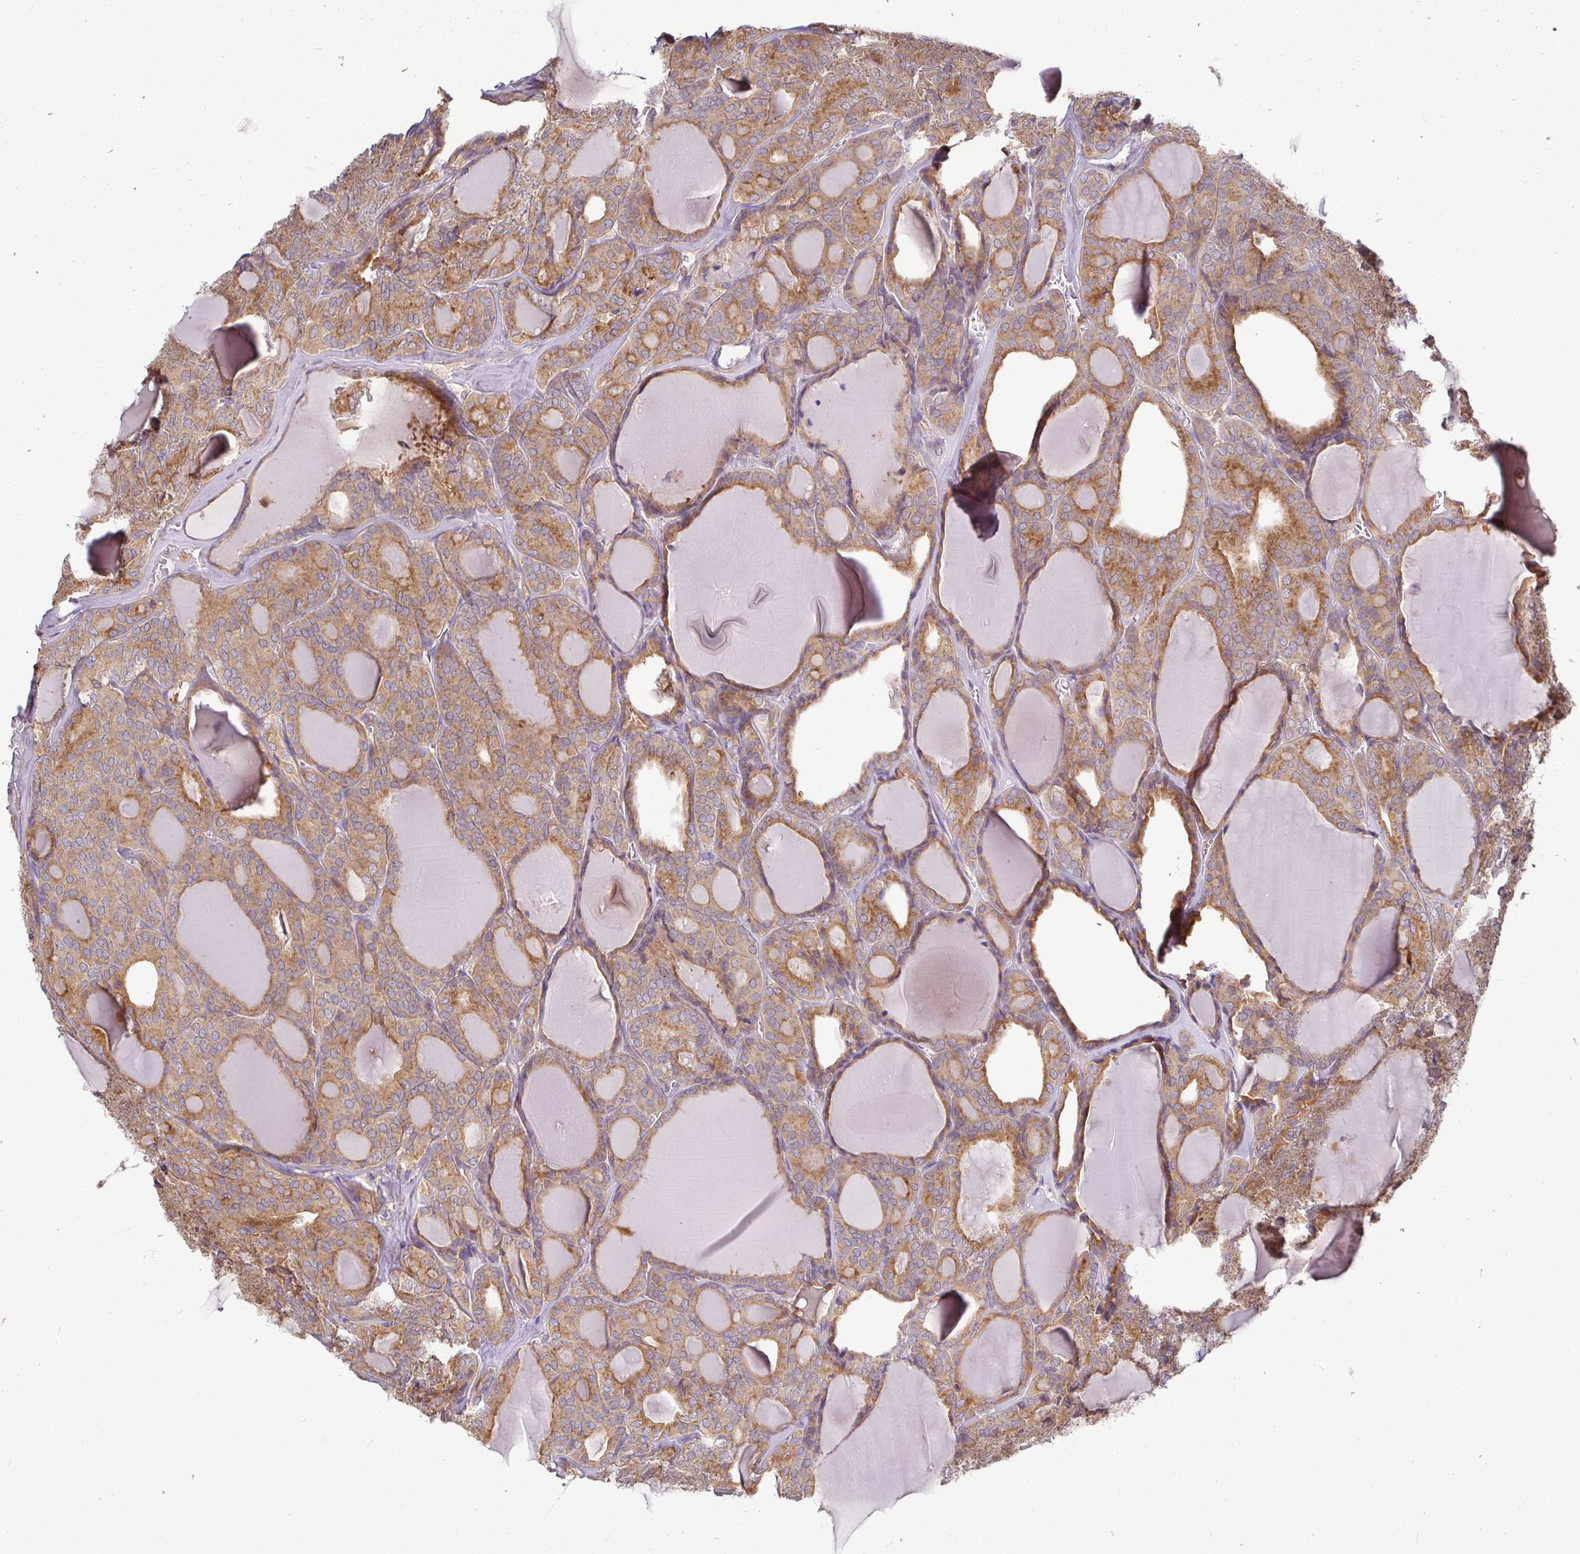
{"staining": {"intensity": "moderate", "quantity": ">75%", "location": "cytoplasmic/membranous"}, "tissue": "thyroid cancer", "cell_type": "Tumor cells", "image_type": "cancer", "snomed": [{"axis": "morphology", "description": "Follicular adenoma carcinoma, NOS"}, {"axis": "topography", "description": "Thyroid gland"}], "caption": "DAB (3,3'-diaminobenzidine) immunohistochemical staining of thyroid cancer (follicular adenoma carcinoma) exhibits moderate cytoplasmic/membranous protein staining in about >75% of tumor cells.", "gene": "ATP6V1F", "patient": {"sex": "male", "age": 74}}